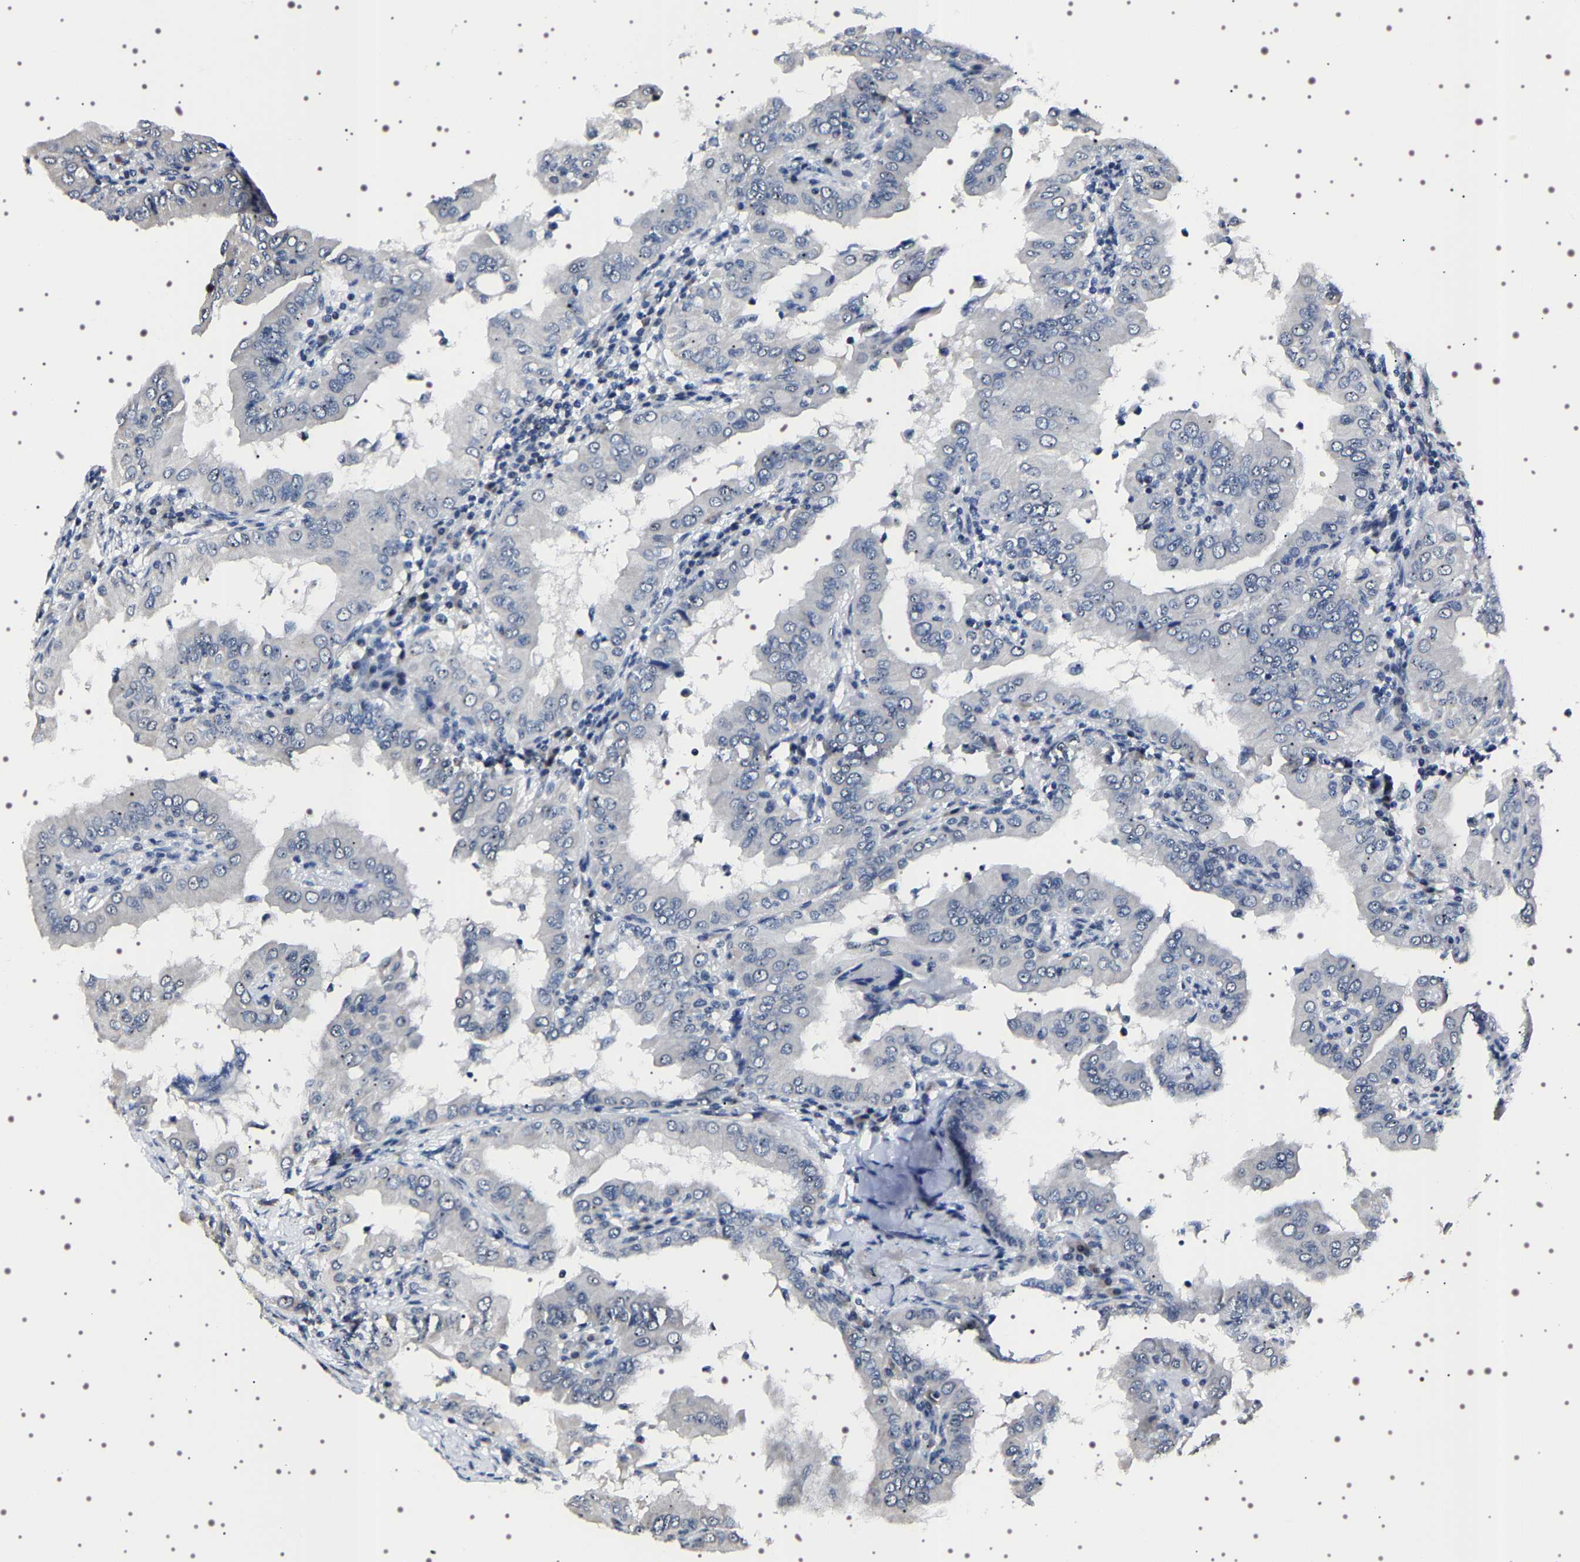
{"staining": {"intensity": "negative", "quantity": "none", "location": "none"}, "tissue": "thyroid cancer", "cell_type": "Tumor cells", "image_type": "cancer", "snomed": [{"axis": "morphology", "description": "Papillary adenocarcinoma, NOS"}, {"axis": "topography", "description": "Thyroid gland"}], "caption": "There is no significant positivity in tumor cells of thyroid cancer (papillary adenocarcinoma).", "gene": "GNL3", "patient": {"sex": "male", "age": 33}}